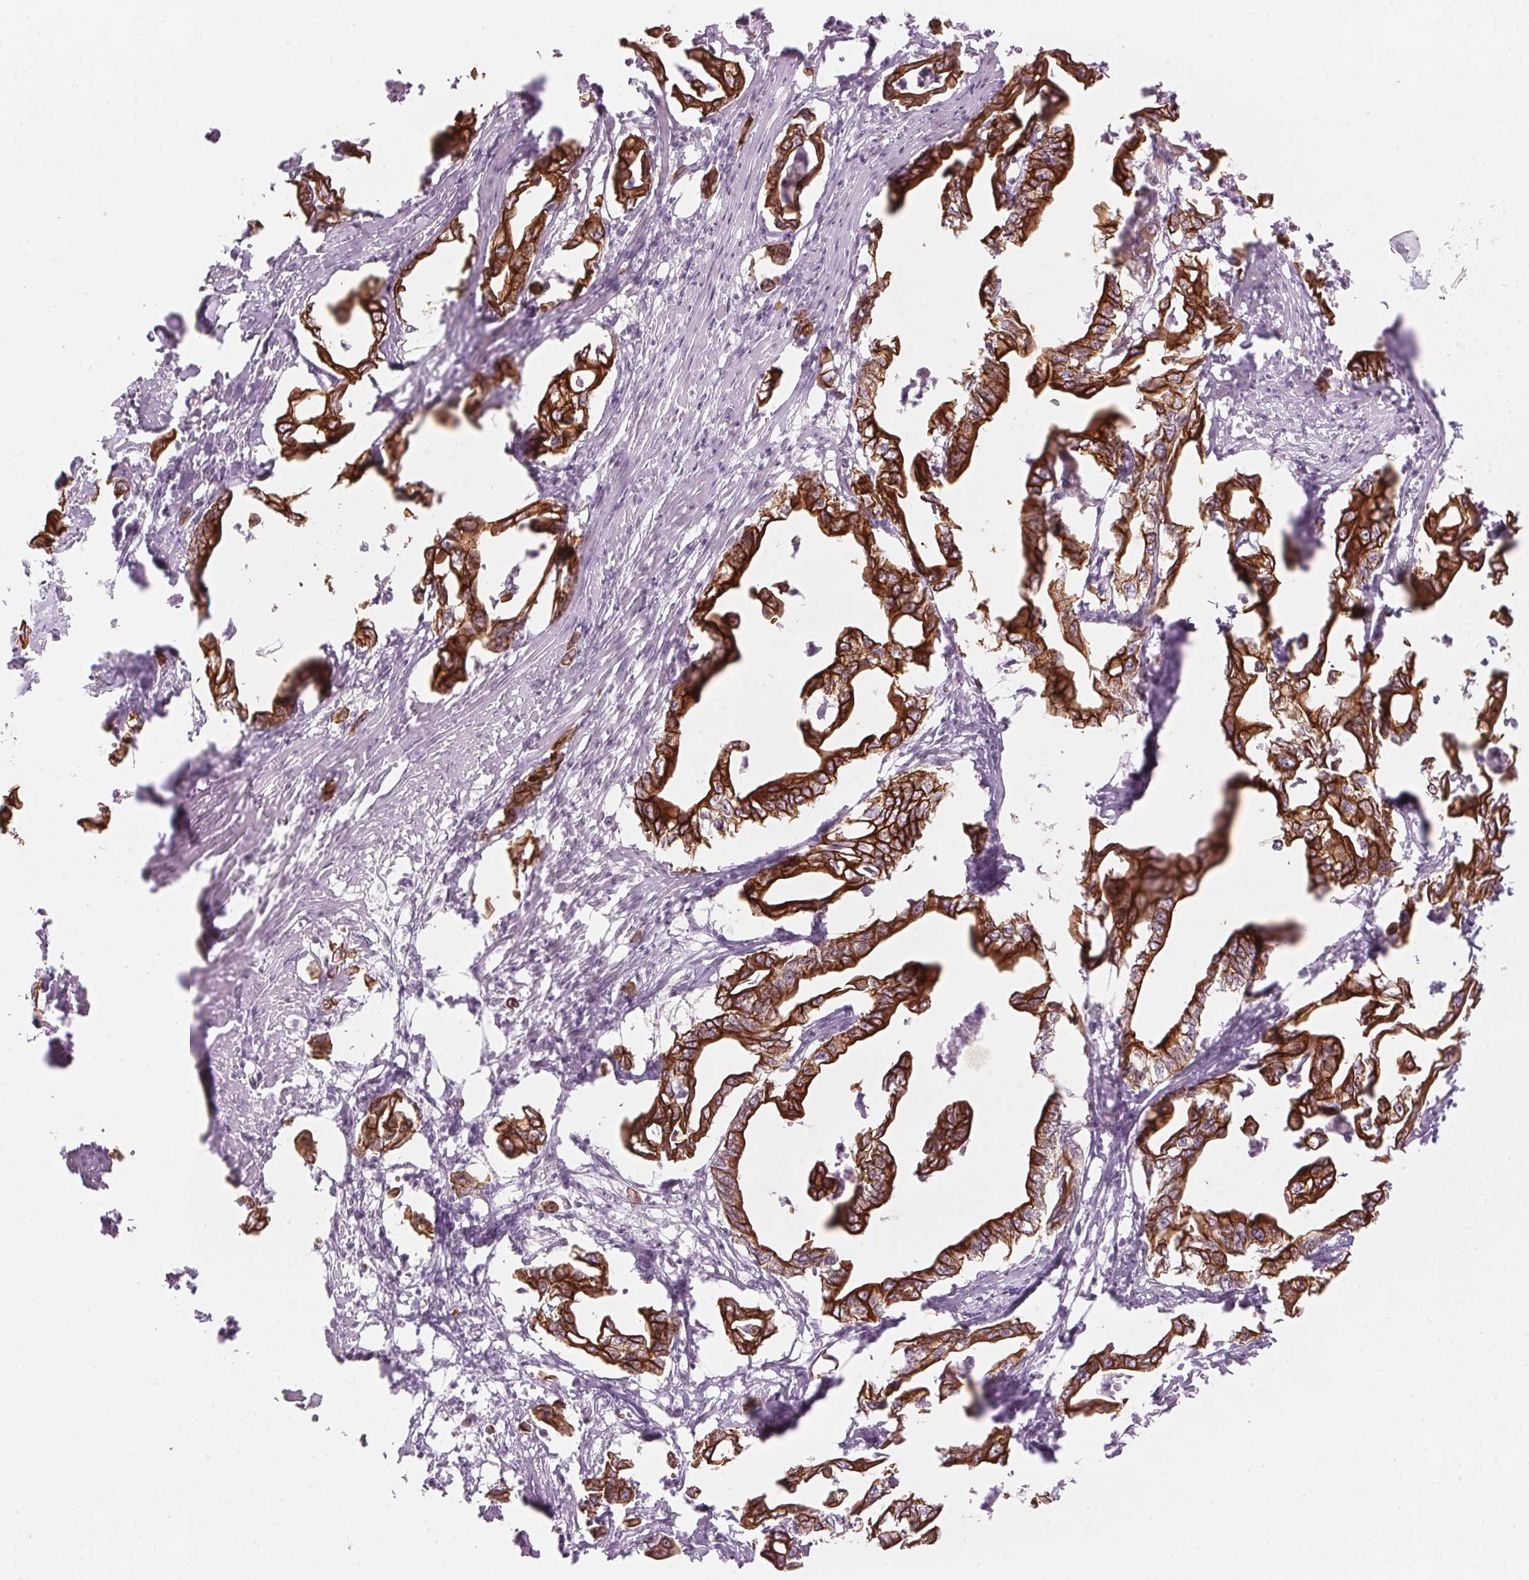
{"staining": {"intensity": "strong", "quantity": ">75%", "location": "cytoplasmic/membranous"}, "tissue": "pancreatic cancer", "cell_type": "Tumor cells", "image_type": "cancer", "snomed": [{"axis": "morphology", "description": "Adenocarcinoma, NOS"}, {"axis": "topography", "description": "Pancreas"}], "caption": "Approximately >75% of tumor cells in human adenocarcinoma (pancreatic) exhibit strong cytoplasmic/membranous protein expression as visualized by brown immunohistochemical staining.", "gene": "SCTR", "patient": {"sex": "male", "age": 61}}